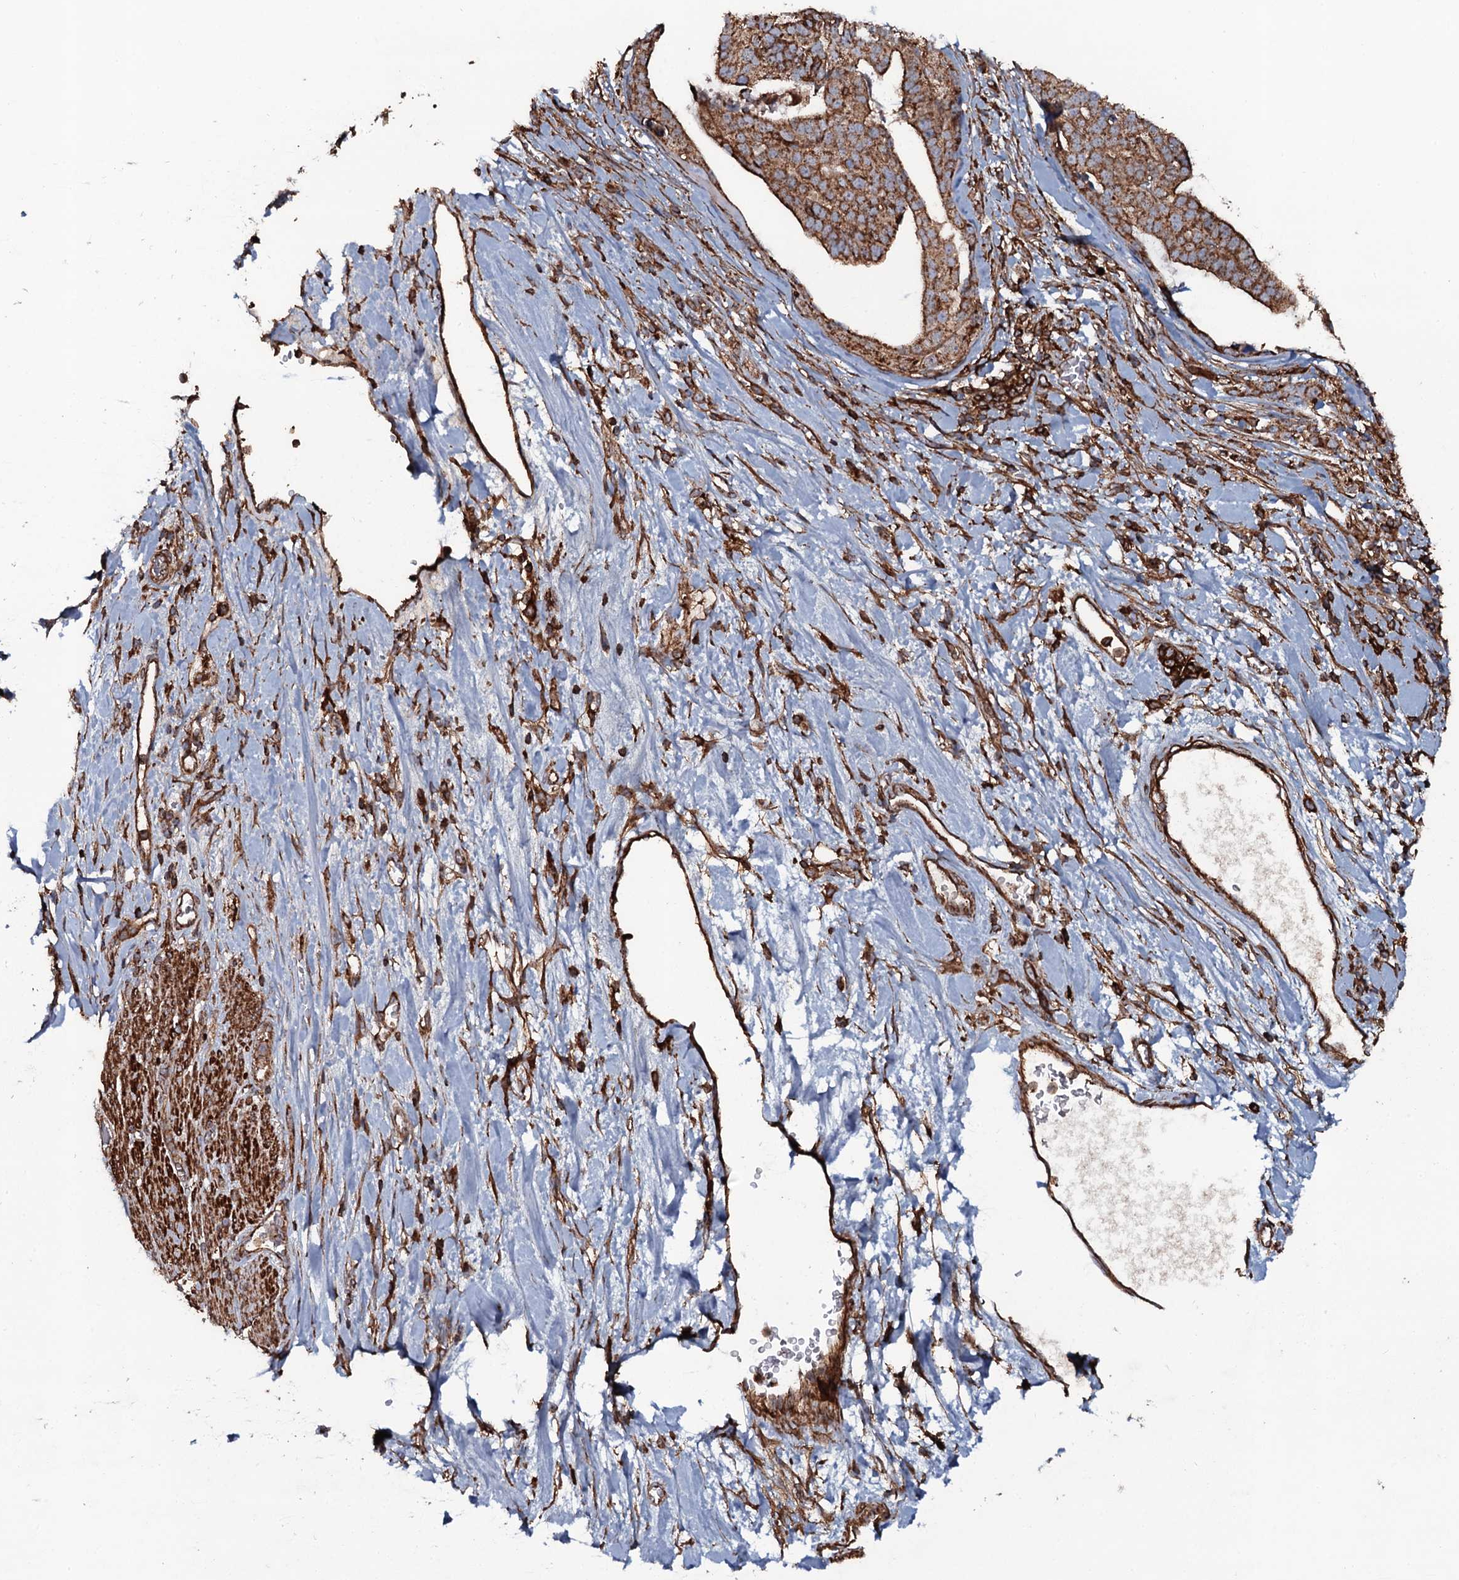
{"staining": {"intensity": "moderate", "quantity": ">75%", "location": "cytoplasmic/membranous"}, "tissue": "stomach cancer", "cell_type": "Tumor cells", "image_type": "cancer", "snomed": [{"axis": "morphology", "description": "Adenocarcinoma, NOS"}, {"axis": "topography", "description": "Stomach"}], "caption": "IHC (DAB (3,3'-diaminobenzidine)) staining of stomach cancer shows moderate cytoplasmic/membranous protein positivity in about >75% of tumor cells.", "gene": "VWA8", "patient": {"sex": "male", "age": 48}}